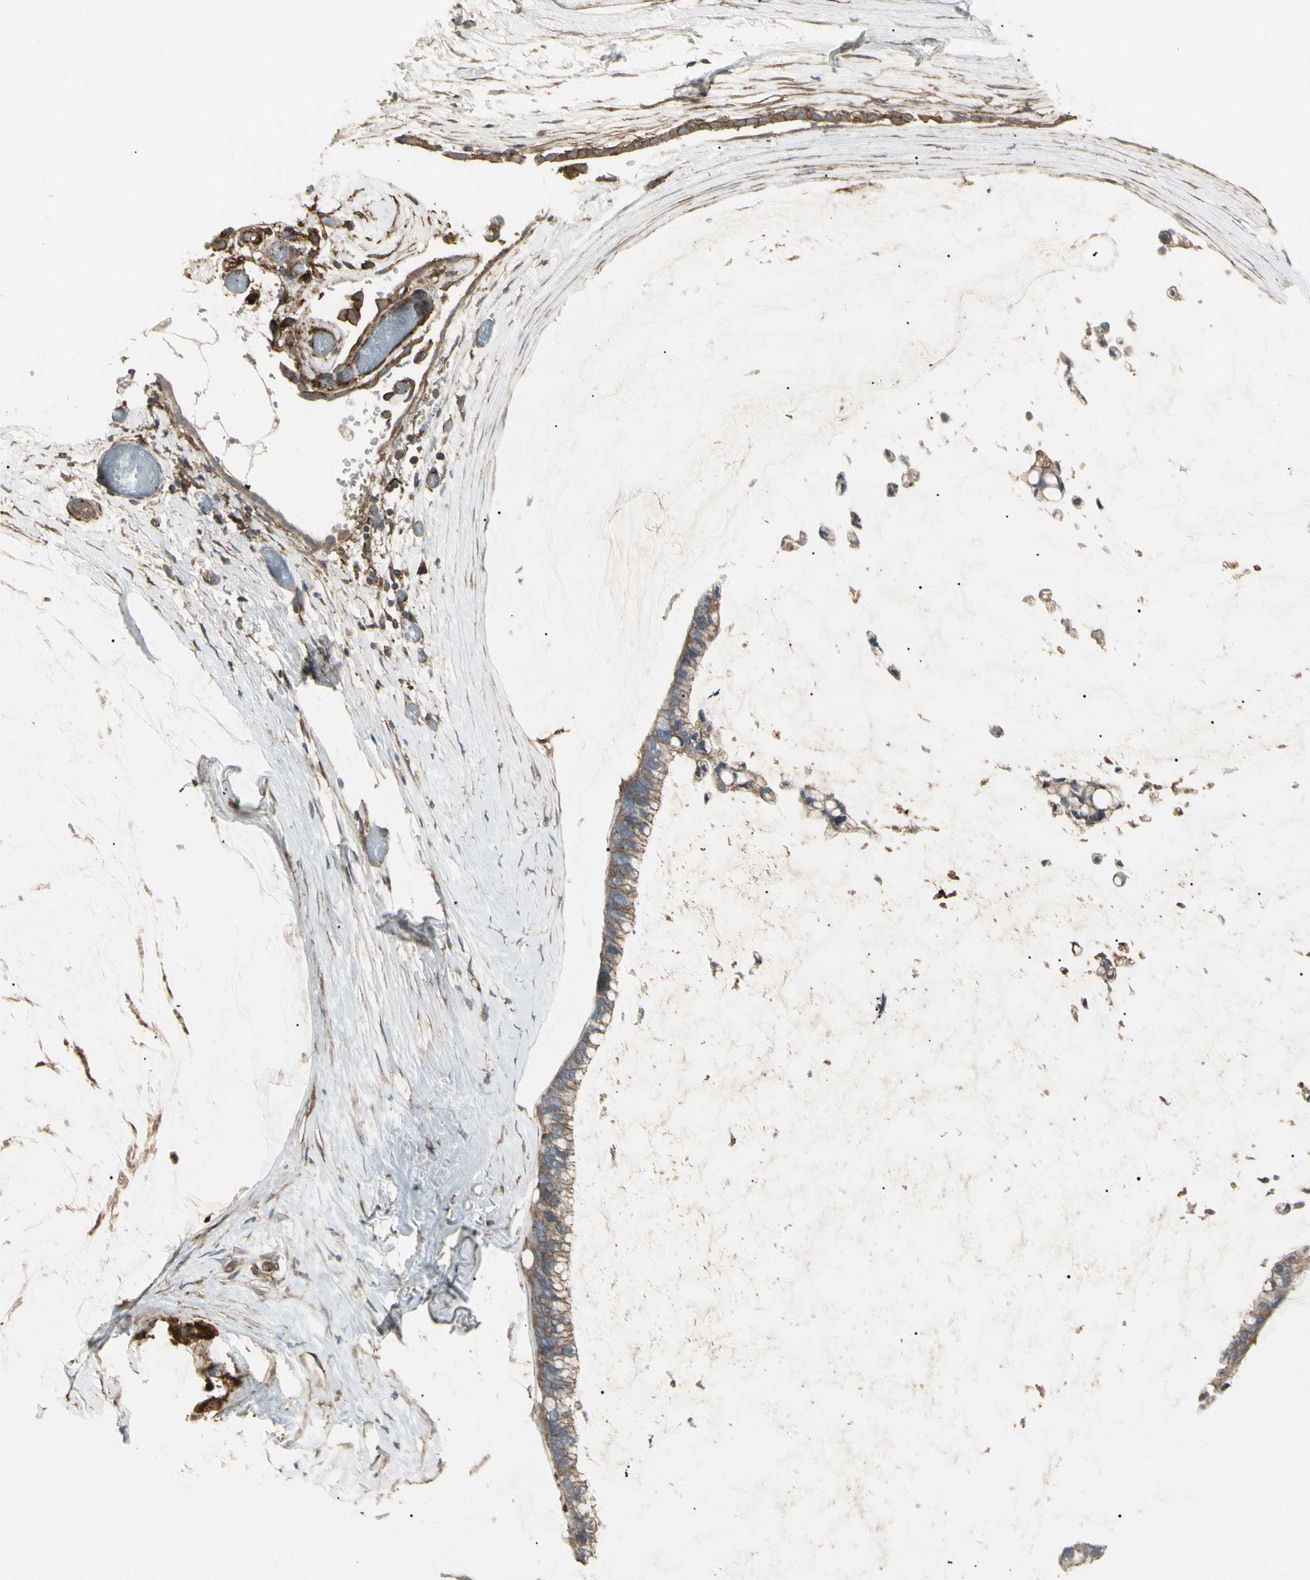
{"staining": {"intensity": "moderate", "quantity": ">75%", "location": "cytoplasmic/membranous"}, "tissue": "ovarian cancer", "cell_type": "Tumor cells", "image_type": "cancer", "snomed": [{"axis": "morphology", "description": "Cystadenocarcinoma, mucinous, NOS"}, {"axis": "topography", "description": "Ovary"}], "caption": "The image exhibits staining of ovarian mucinous cystadenocarcinoma, revealing moderate cytoplasmic/membranous protein positivity (brown color) within tumor cells.", "gene": "CD276", "patient": {"sex": "female", "age": 39}}